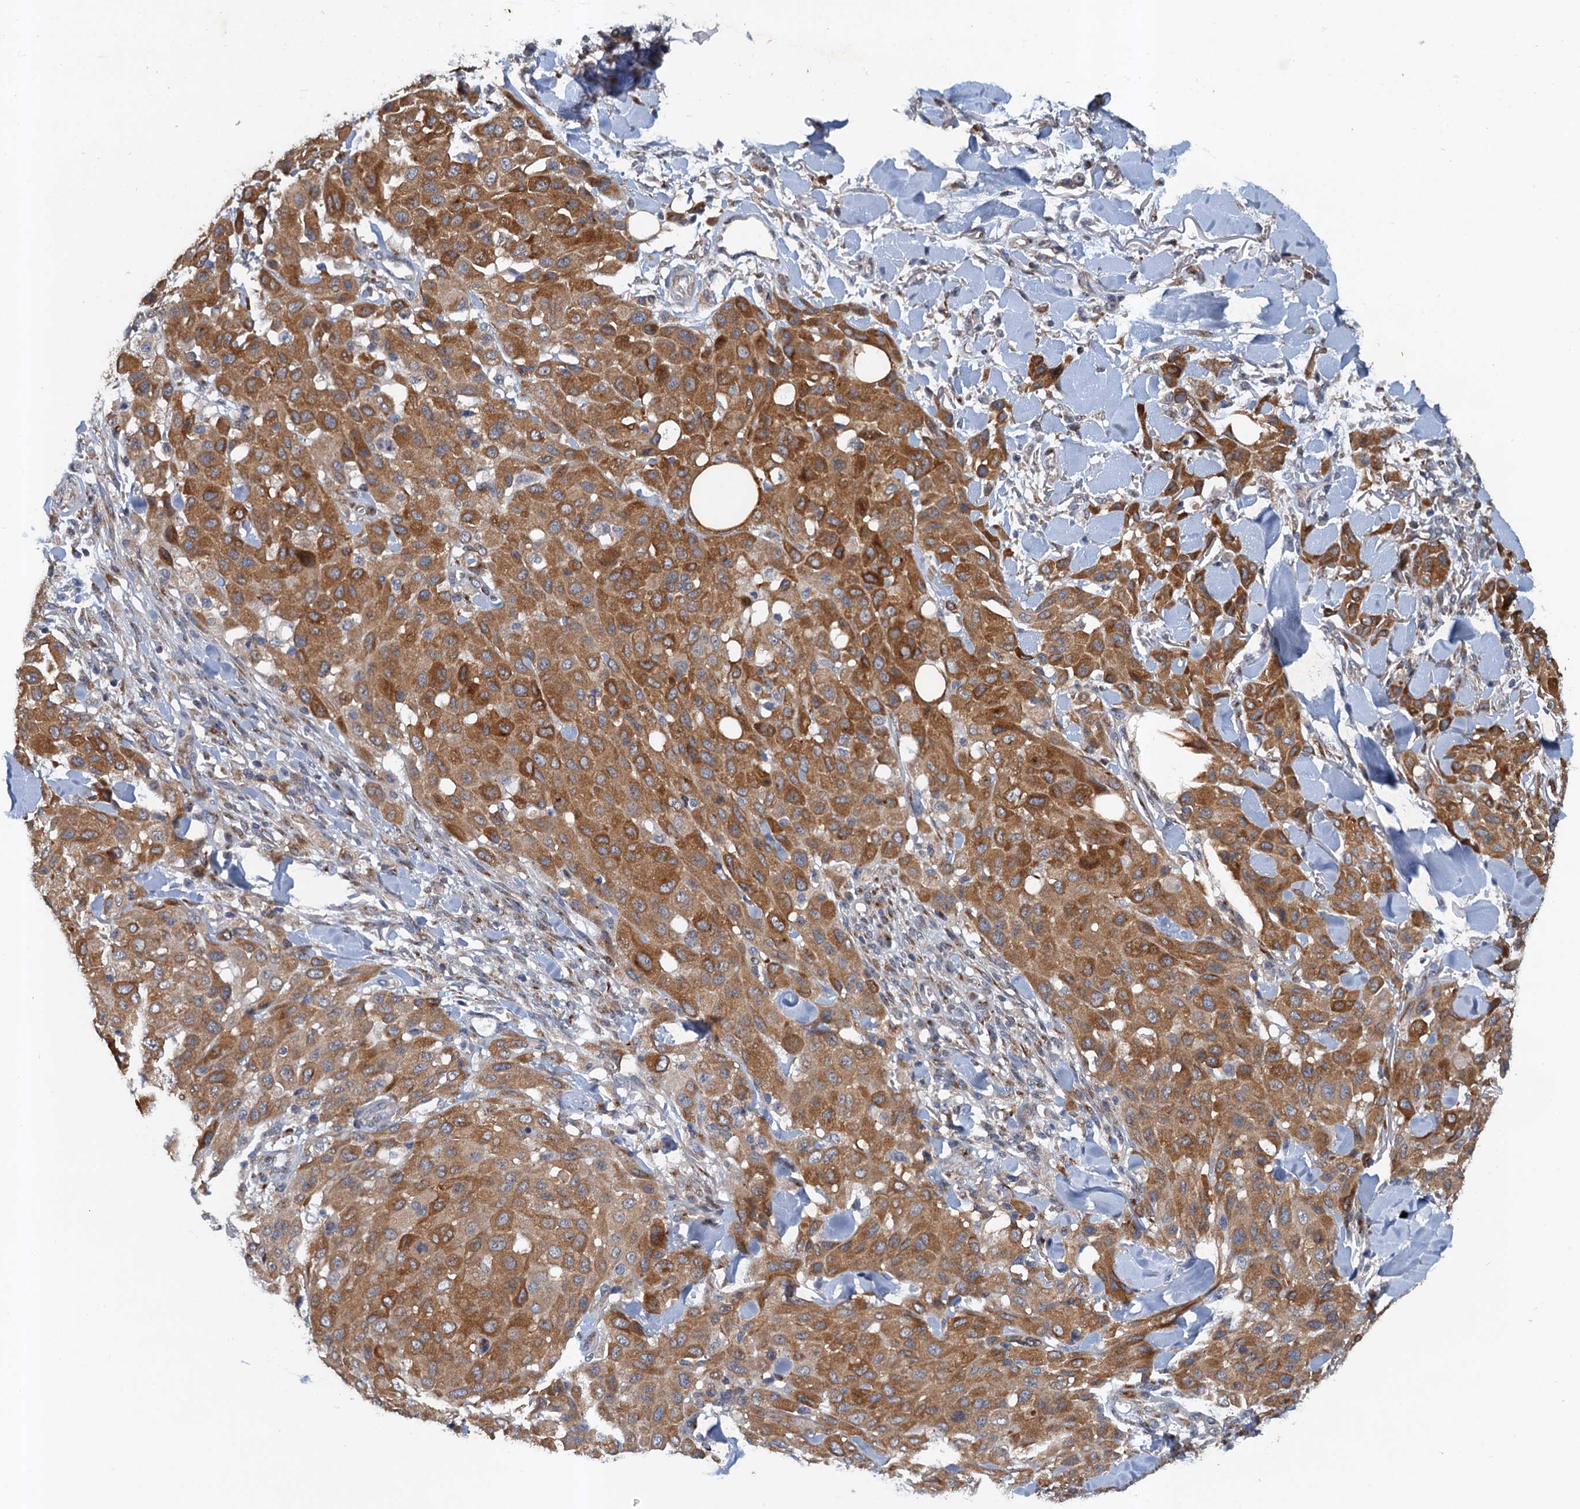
{"staining": {"intensity": "moderate", "quantity": ">75%", "location": "cytoplasmic/membranous"}, "tissue": "melanoma", "cell_type": "Tumor cells", "image_type": "cancer", "snomed": [{"axis": "morphology", "description": "Malignant melanoma, Metastatic site"}, {"axis": "topography", "description": "Skin"}], "caption": "DAB (3,3'-diaminobenzidine) immunohistochemical staining of human melanoma demonstrates moderate cytoplasmic/membranous protein staining in about >75% of tumor cells.", "gene": "NBEA", "patient": {"sex": "female", "age": 81}}